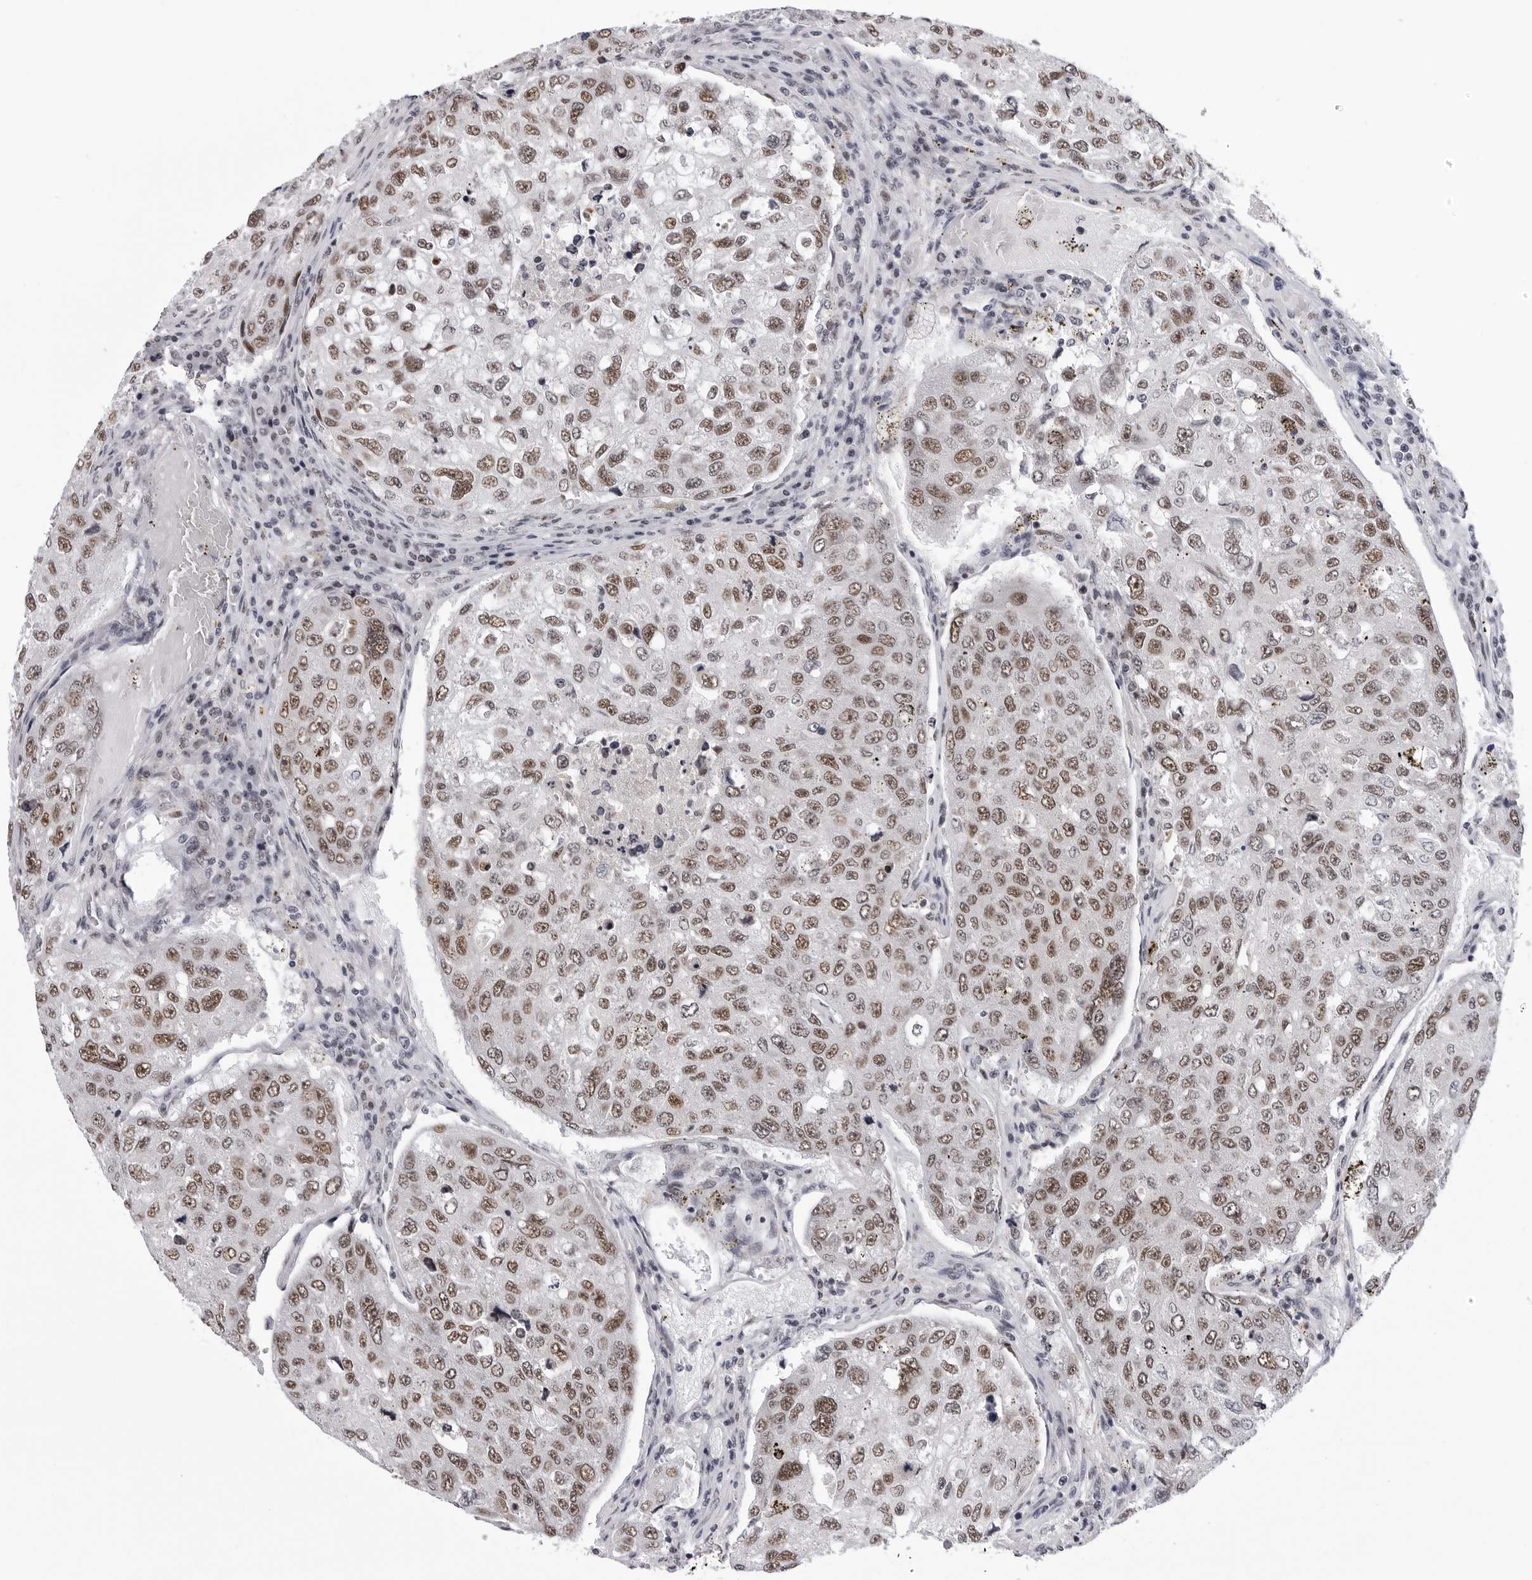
{"staining": {"intensity": "moderate", "quantity": ">75%", "location": "nuclear"}, "tissue": "urothelial cancer", "cell_type": "Tumor cells", "image_type": "cancer", "snomed": [{"axis": "morphology", "description": "Urothelial carcinoma, High grade"}, {"axis": "topography", "description": "Lymph node"}, {"axis": "topography", "description": "Urinary bladder"}], "caption": "Urothelial carcinoma (high-grade) stained for a protein demonstrates moderate nuclear positivity in tumor cells. Nuclei are stained in blue.", "gene": "SF3B4", "patient": {"sex": "male", "age": 51}}